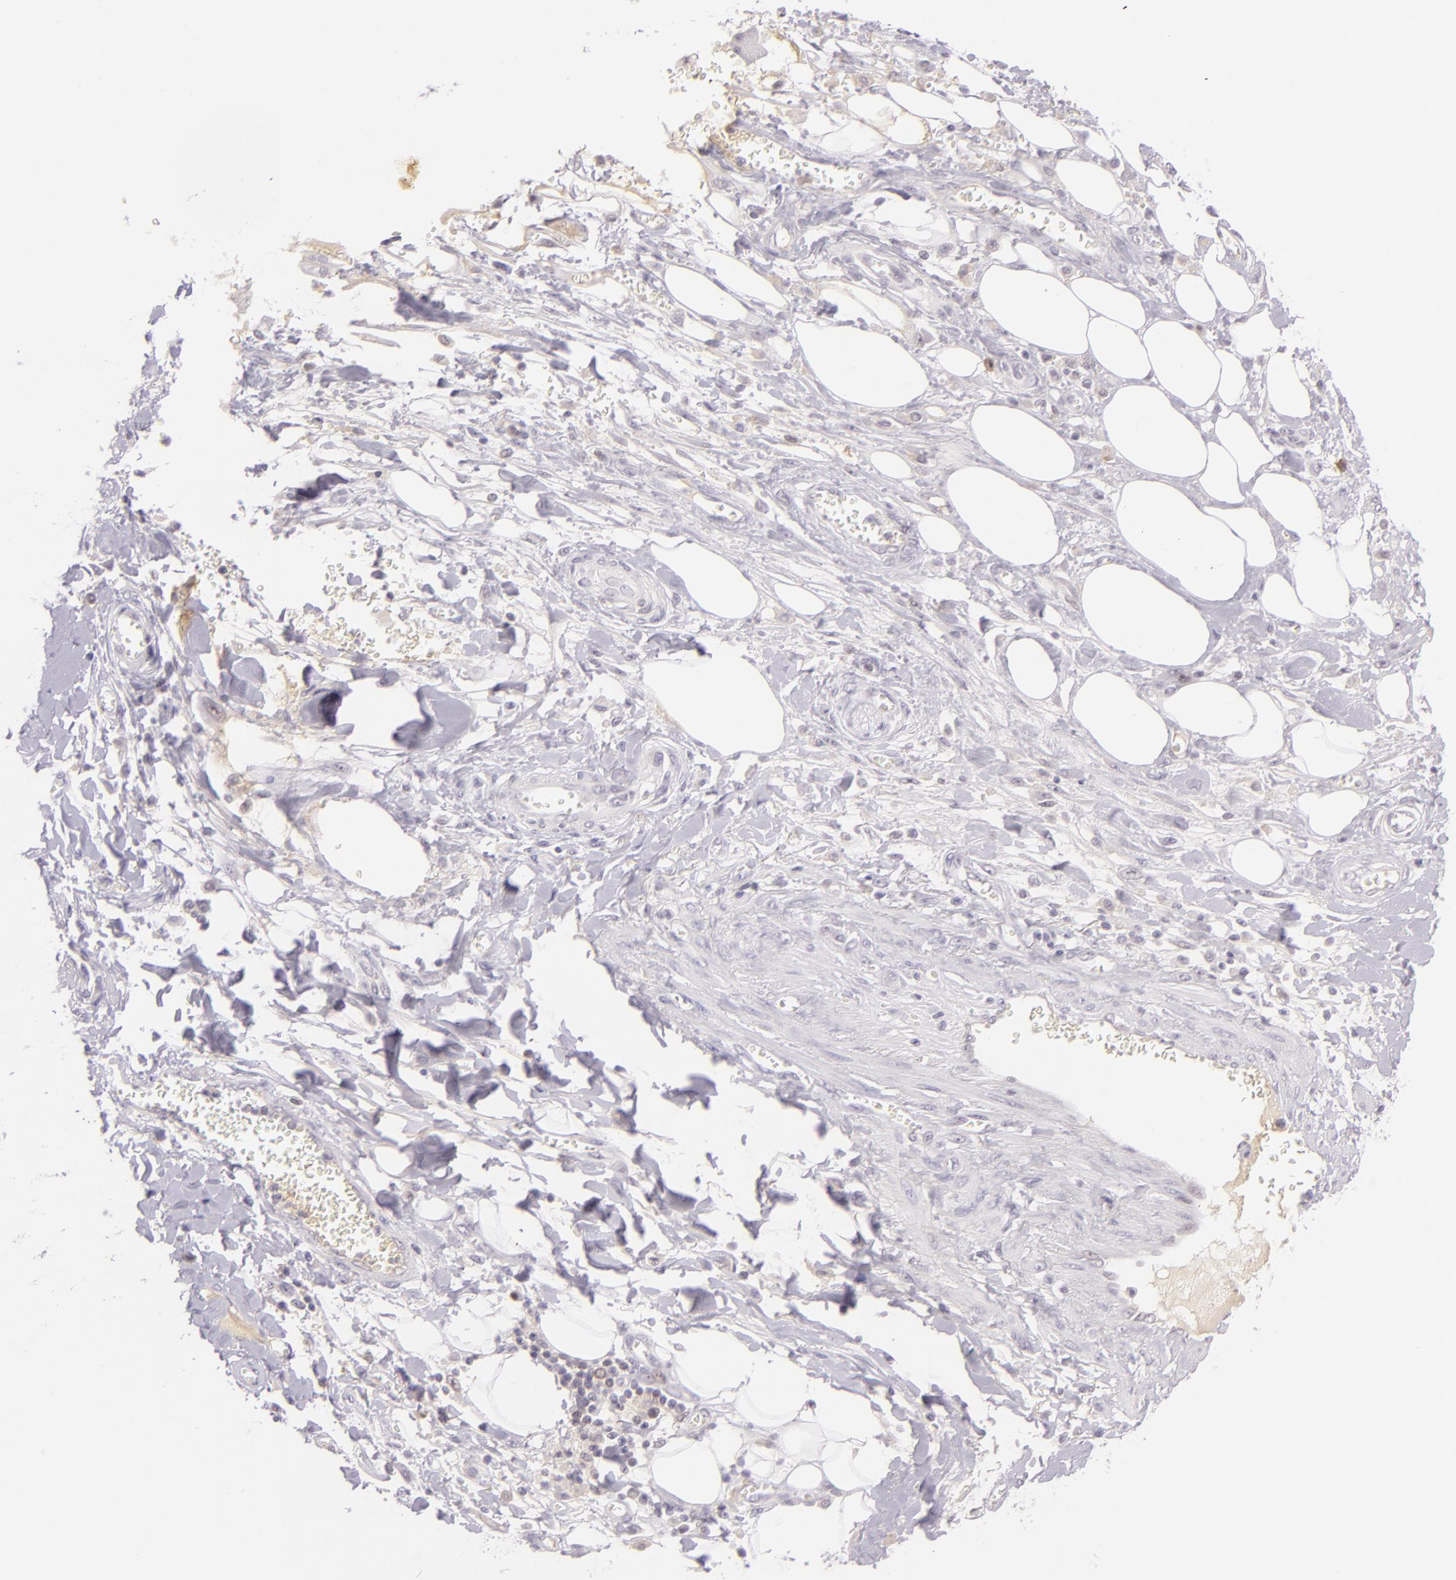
{"staining": {"intensity": "weak", "quantity": "<25%", "location": "nuclear"}, "tissue": "pancreatic cancer", "cell_type": "Tumor cells", "image_type": "cancer", "snomed": [{"axis": "morphology", "description": "Adenocarcinoma, NOS"}, {"axis": "topography", "description": "Pancreas"}], "caption": "Histopathology image shows no protein expression in tumor cells of adenocarcinoma (pancreatic) tissue. (Brightfield microscopy of DAB (3,3'-diaminobenzidine) immunohistochemistry at high magnification).", "gene": "CHEK2", "patient": {"sex": "male", "age": 69}}